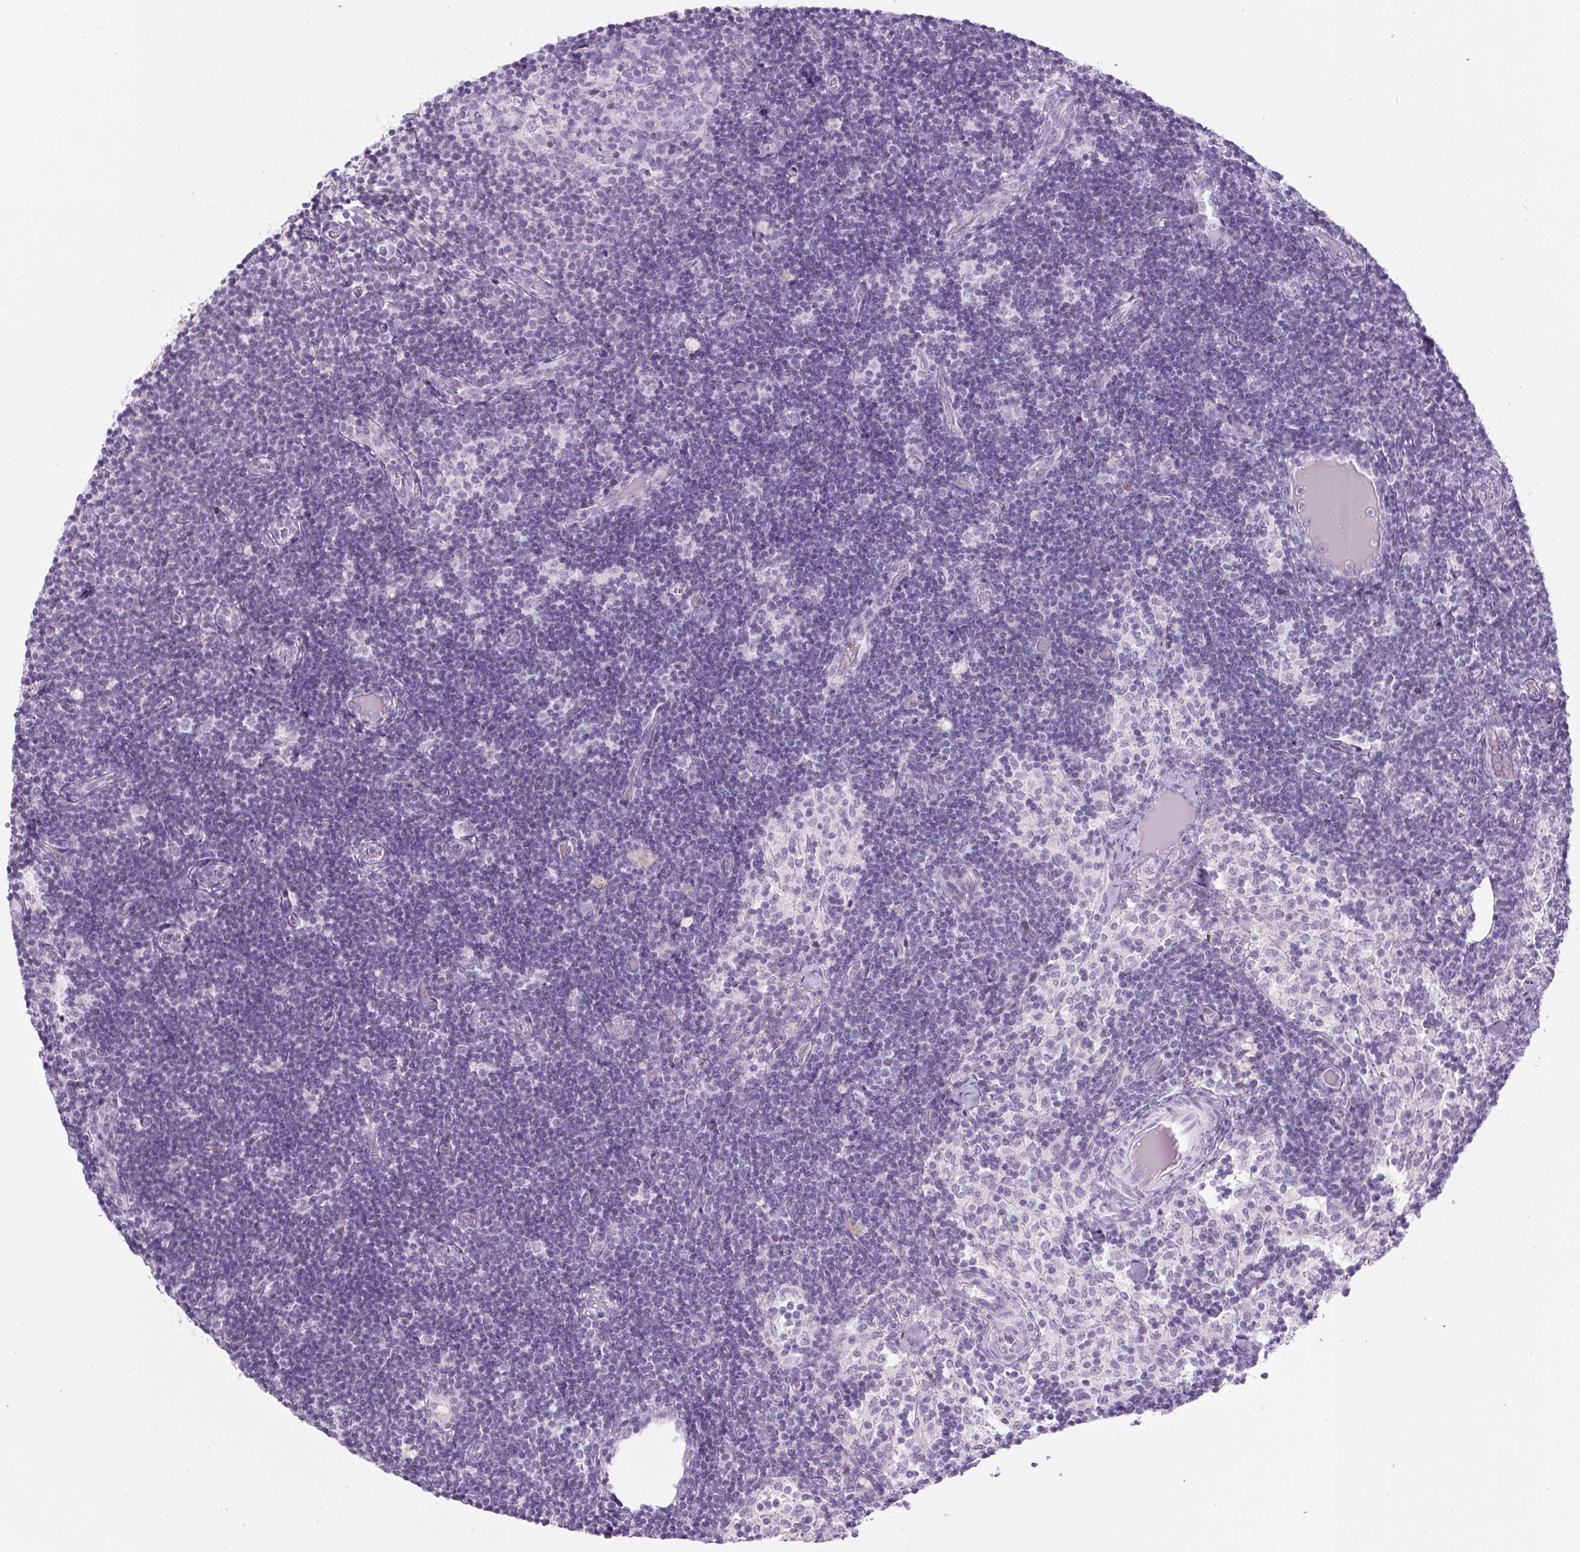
{"staining": {"intensity": "negative", "quantity": "none", "location": "none"}, "tissue": "lymph node", "cell_type": "Germinal center cells", "image_type": "normal", "snomed": [{"axis": "morphology", "description": "Normal tissue, NOS"}, {"axis": "topography", "description": "Lymph node"}], "caption": "High magnification brightfield microscopy of unremarkable lymph node stained with DAB (3,3'-diaminobenzidine) (brown) and counterstained with hematoxylin (blue): germinal center cells show no significant positivity.", "gene": "FGFBP3", "patient": {"sex": "female", "age": 31}}